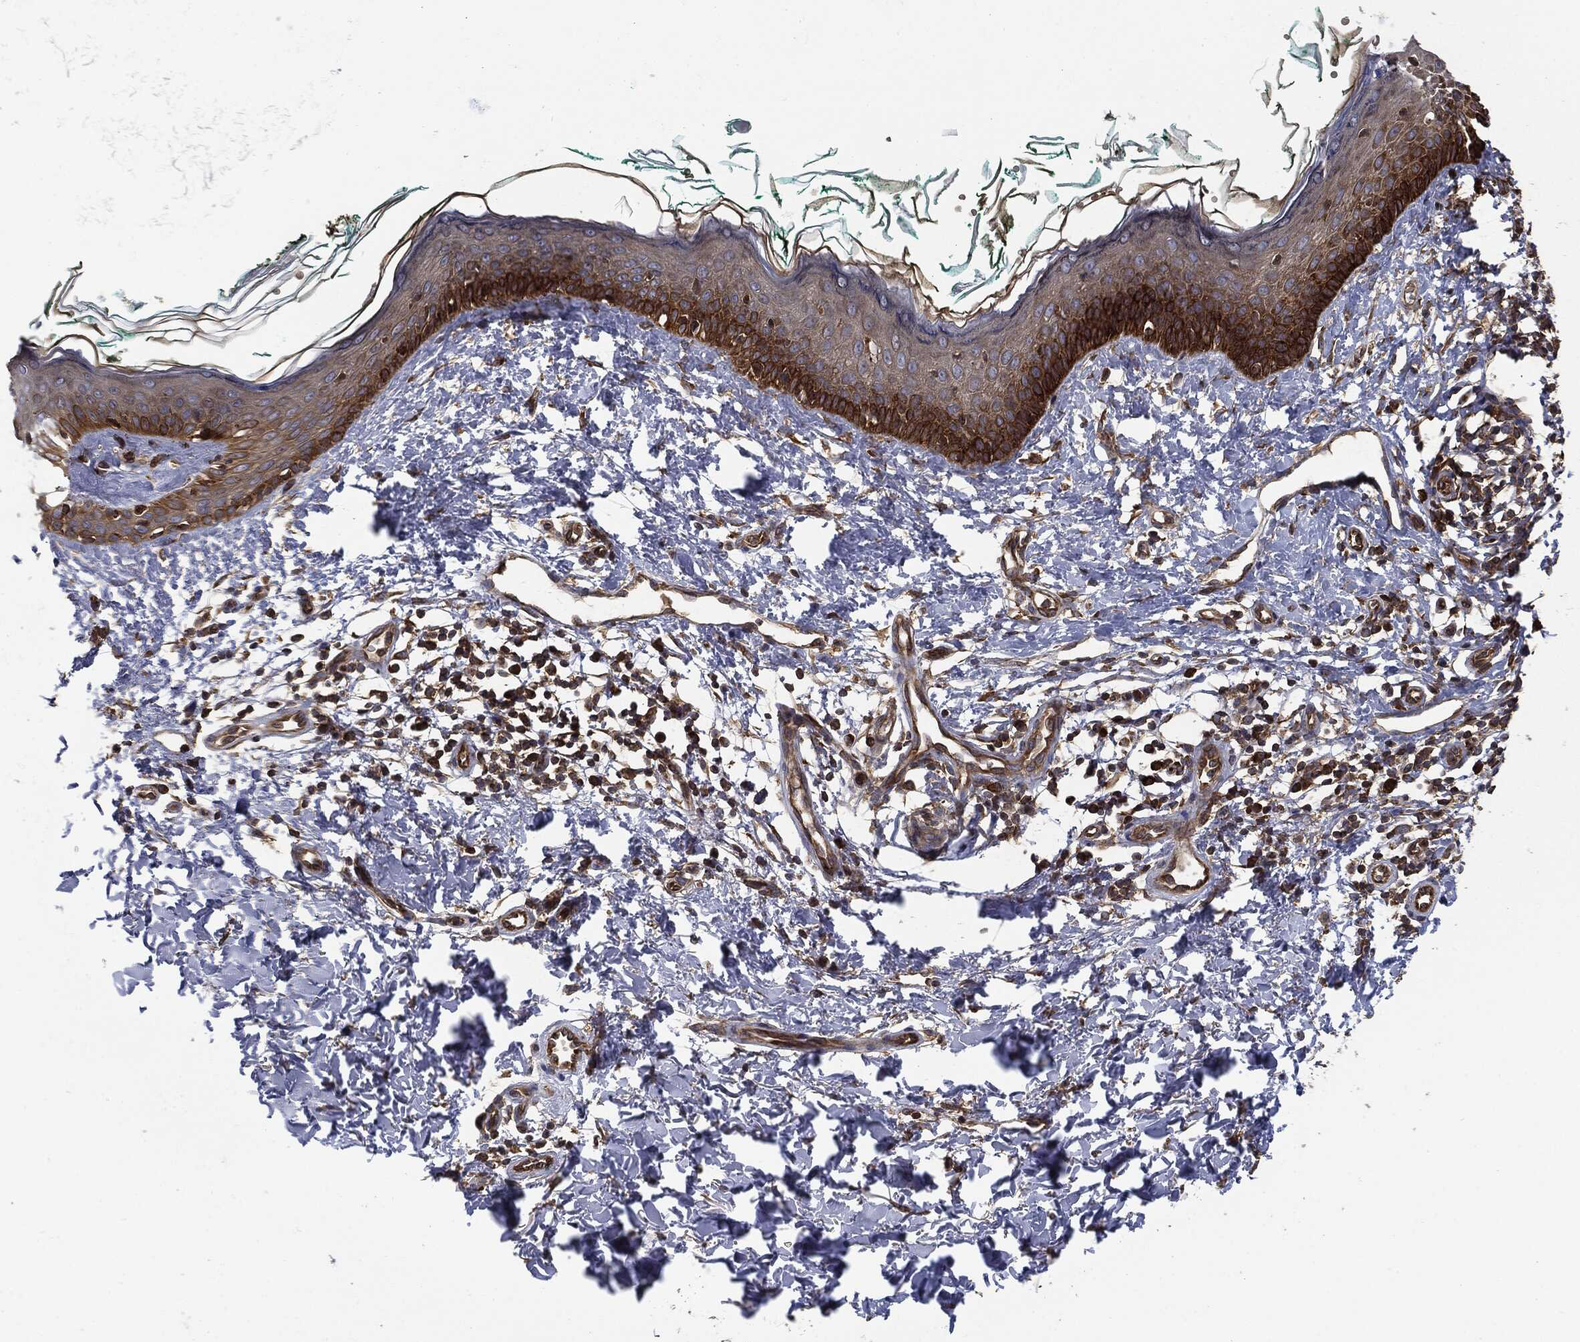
{"staining": {"intensity": "moderate", "quantity": "<25%", "location": "cytoplasmic/membranous"}, "tissue": "skin", "cell_type": "Fibroblasts", "image_type": "normal", "snomed": [{"axis": "morphology", "description": "Normal tissue, NOS"}, {"axis": "morphology", "description": "Basal cell carcinoma"}, {"axis": "topography", "description": "Skin"}], "caption": "Immunohistochemical staining of benign skin reveals <25% levels of moderate cytoplasmic/membranous protein positivity in approximately <25% of fibroblasts.", "gene": "EIF2AK2", "patient": {"sex": "male", "age": 33}}